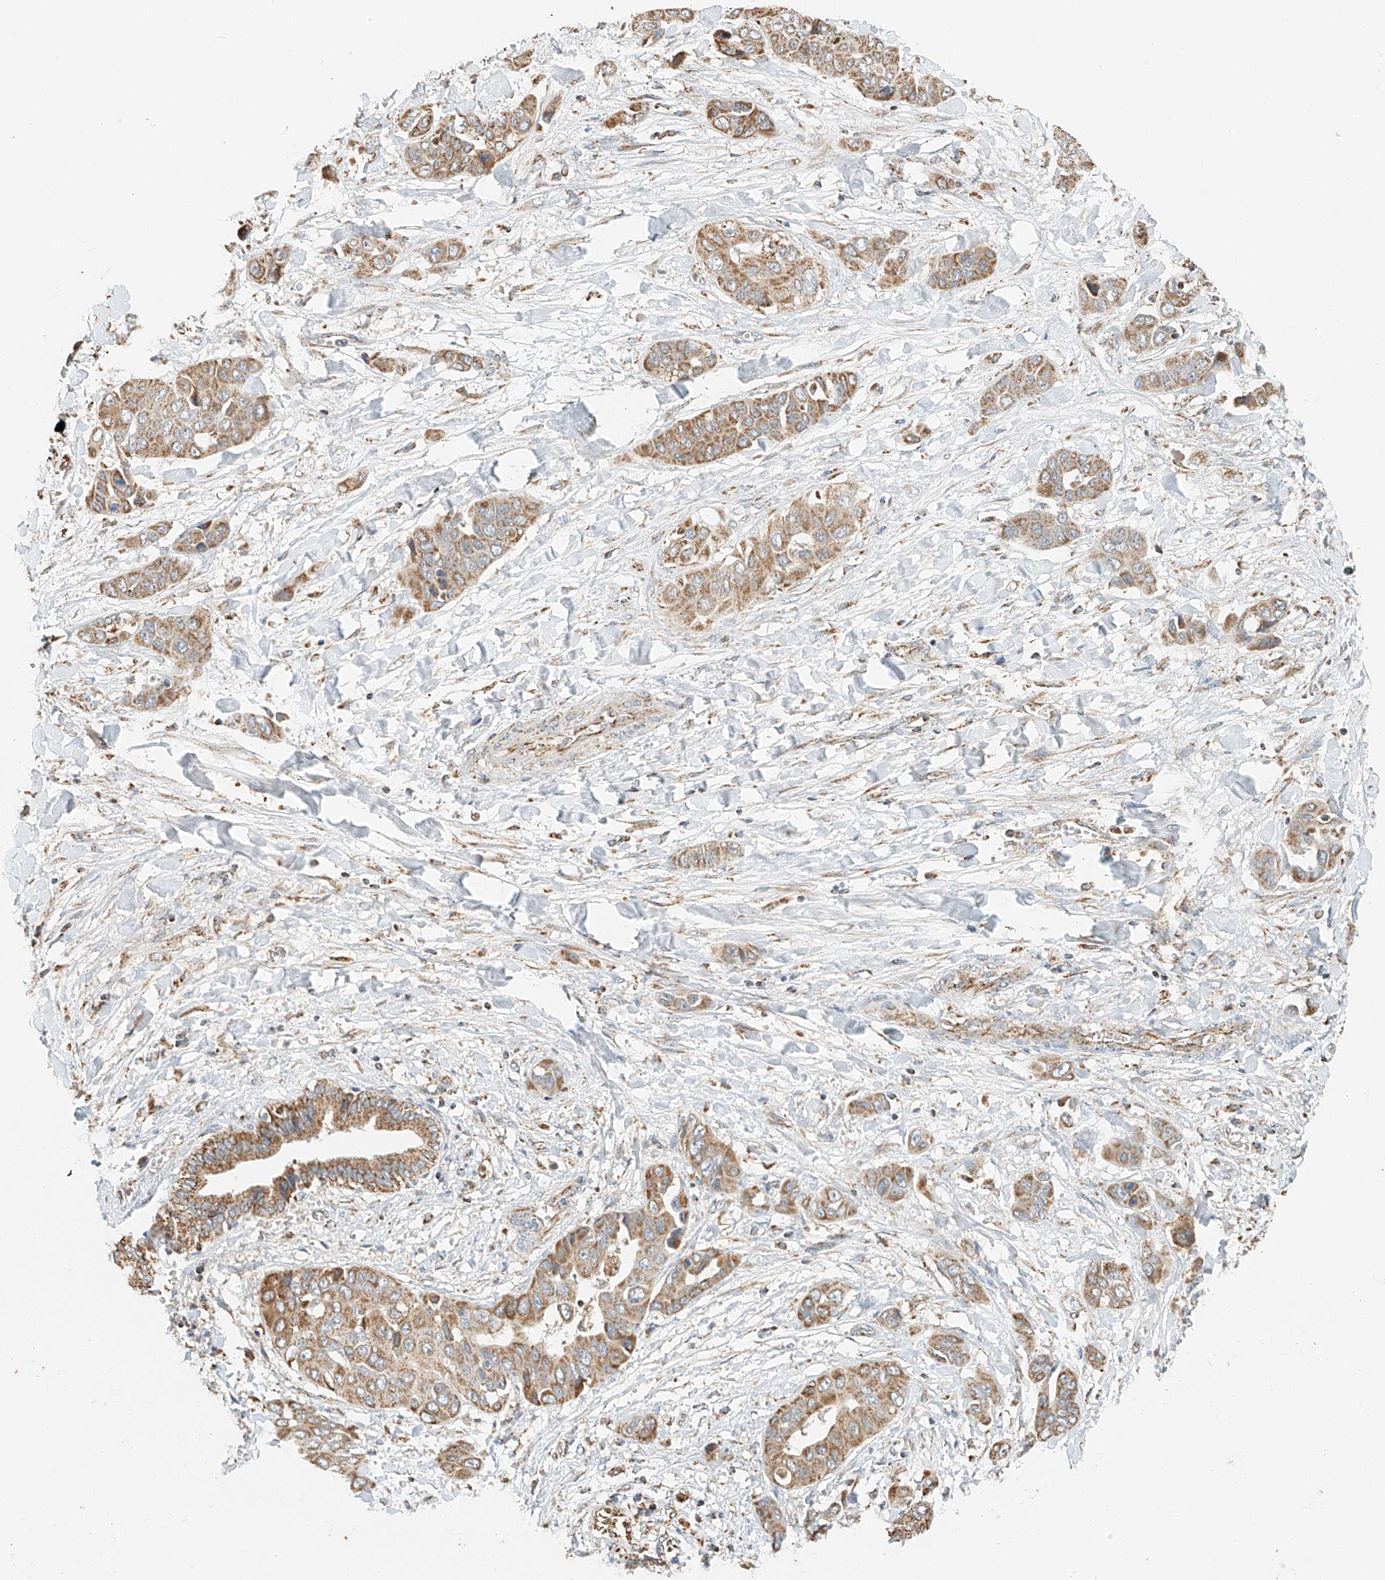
{"staining": {"intensity": "moderate", "quantity": ">75%", "location": "cytoplasmic/membranous"}, "tissue": "liver cancer", "cell_type": "Tumor cells", "image_type": "cancer", "snomed": [{"axis": "morphology", "description": "Cholangiocarcinoma"}, {"axis": "topography", "description": "Liver"}], "caption": "Protein staining of liver cancer (cholangiocarcinoma) tissue displays moderate cytoplasmic/membranous positivity in approximately >75% of tumor cells.", "gene": "YIPF7", "patient": {"sex": "female", "age": 52}}